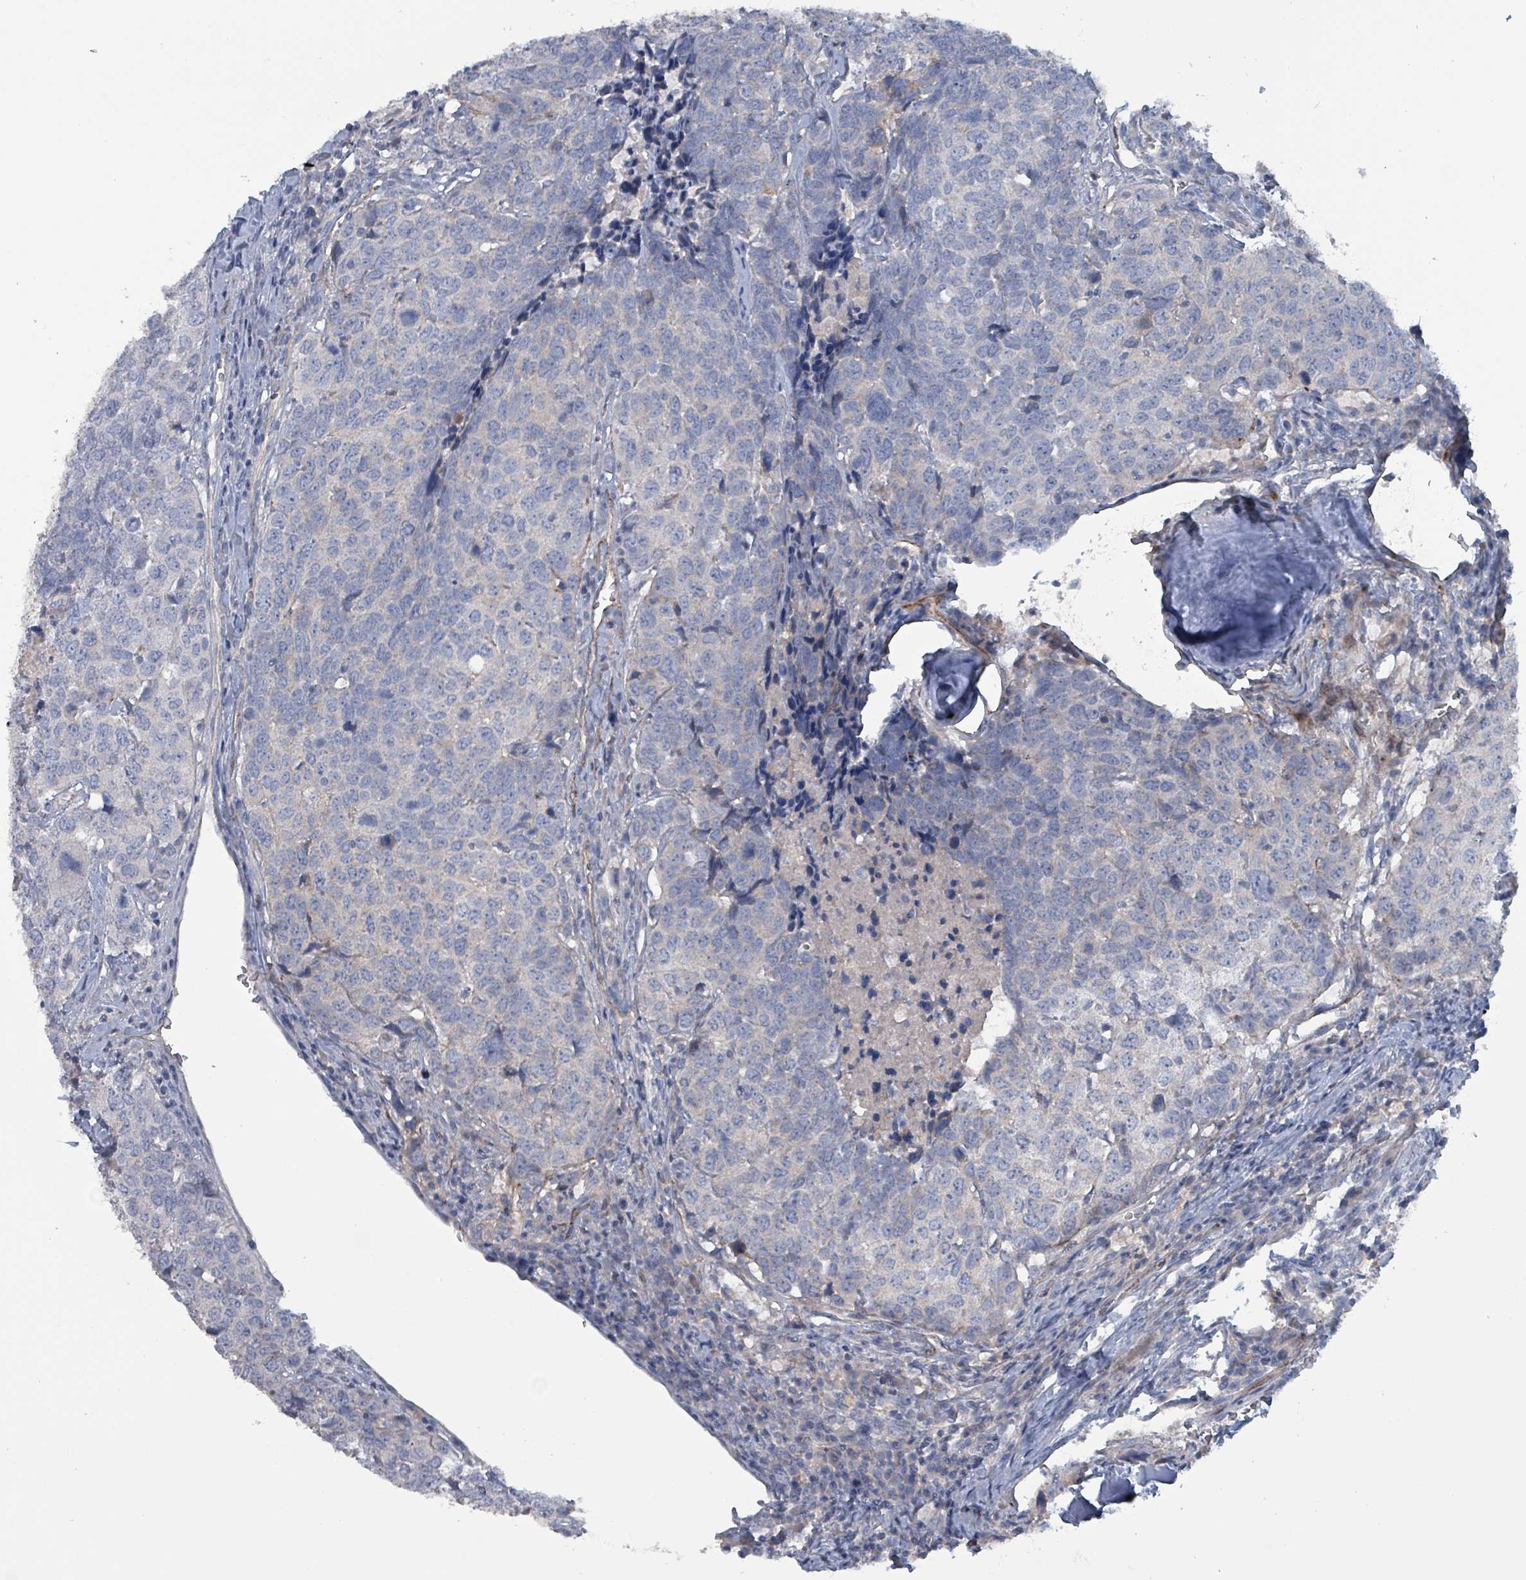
{"staining": {"intensity": "negative", "quantity": "none", "location": "none"}, "tissue": "head and neck cancer", "cell_type": "Tumor cells", "image_type": "cancer", "snomed": [{"axis": "morphology", "description": "Normal tissue, NOS"}, {"axis": "morphology", "description": "Squamous cell carcinoma, NOS"}, {"axis": "topography", "description": "Skeletal muscle"}, {"axis": "topography", "description": "Vascular tissue"}, {"axis": "topography", "description": "Peripheral nerve tissue"}, {"axis": "topography", "description": "Head-Neck"}], "caption": "Head and neck squamous cell carcinoma stained for a protein using immunohistochemistry displays no expression tumor cells.", "gene": "TAAR5", "patient": {"sex": "male", "age": 66}}